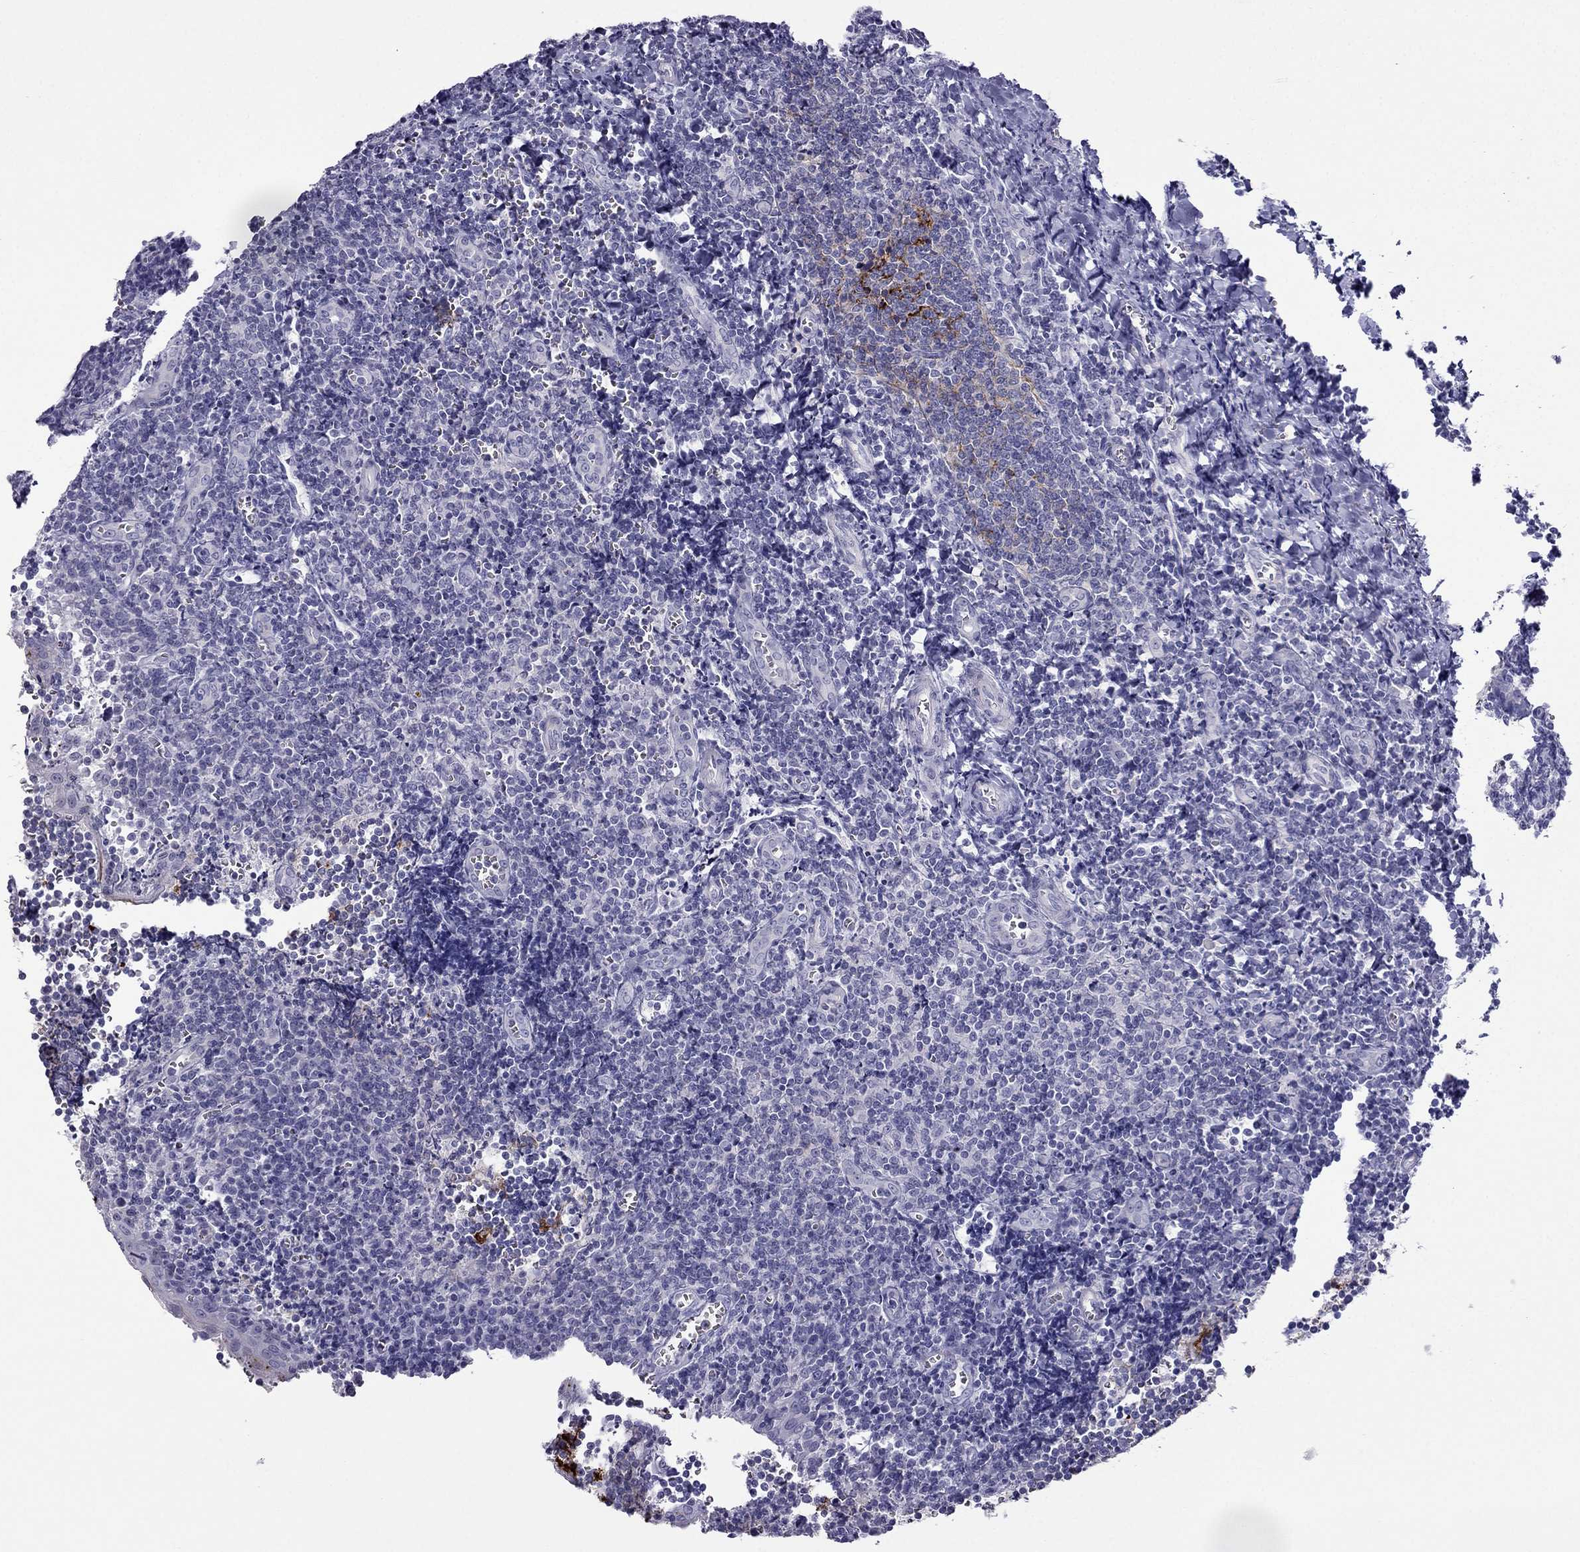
{"staining": {"intensity": "moderate", "quantity": "<25%", "location": "cytoplasmic/membranous"}, "tissue": "tonsil", "cell_type": "Germinal center cells", "image_type": "normal", "snomed": [{"axis": "morphology", "description": "Normal tissue, NOS"}, {"axis": "morphology", "description": "Inflammation, NOS"}, {"axis": "topography", "description": "Tonsil"}], "caption": "IHC micrograph of unremarkable tonsil: tonsil stained using IHC exhibits low levels of moderate protein expression localized specifically in the cytoplasmic/membranous of germinal center cells, appearing as a cytoplasmic/membranous brown color.", "gene": "ERC2", "patient": {"sex": "female", "age": 31}}